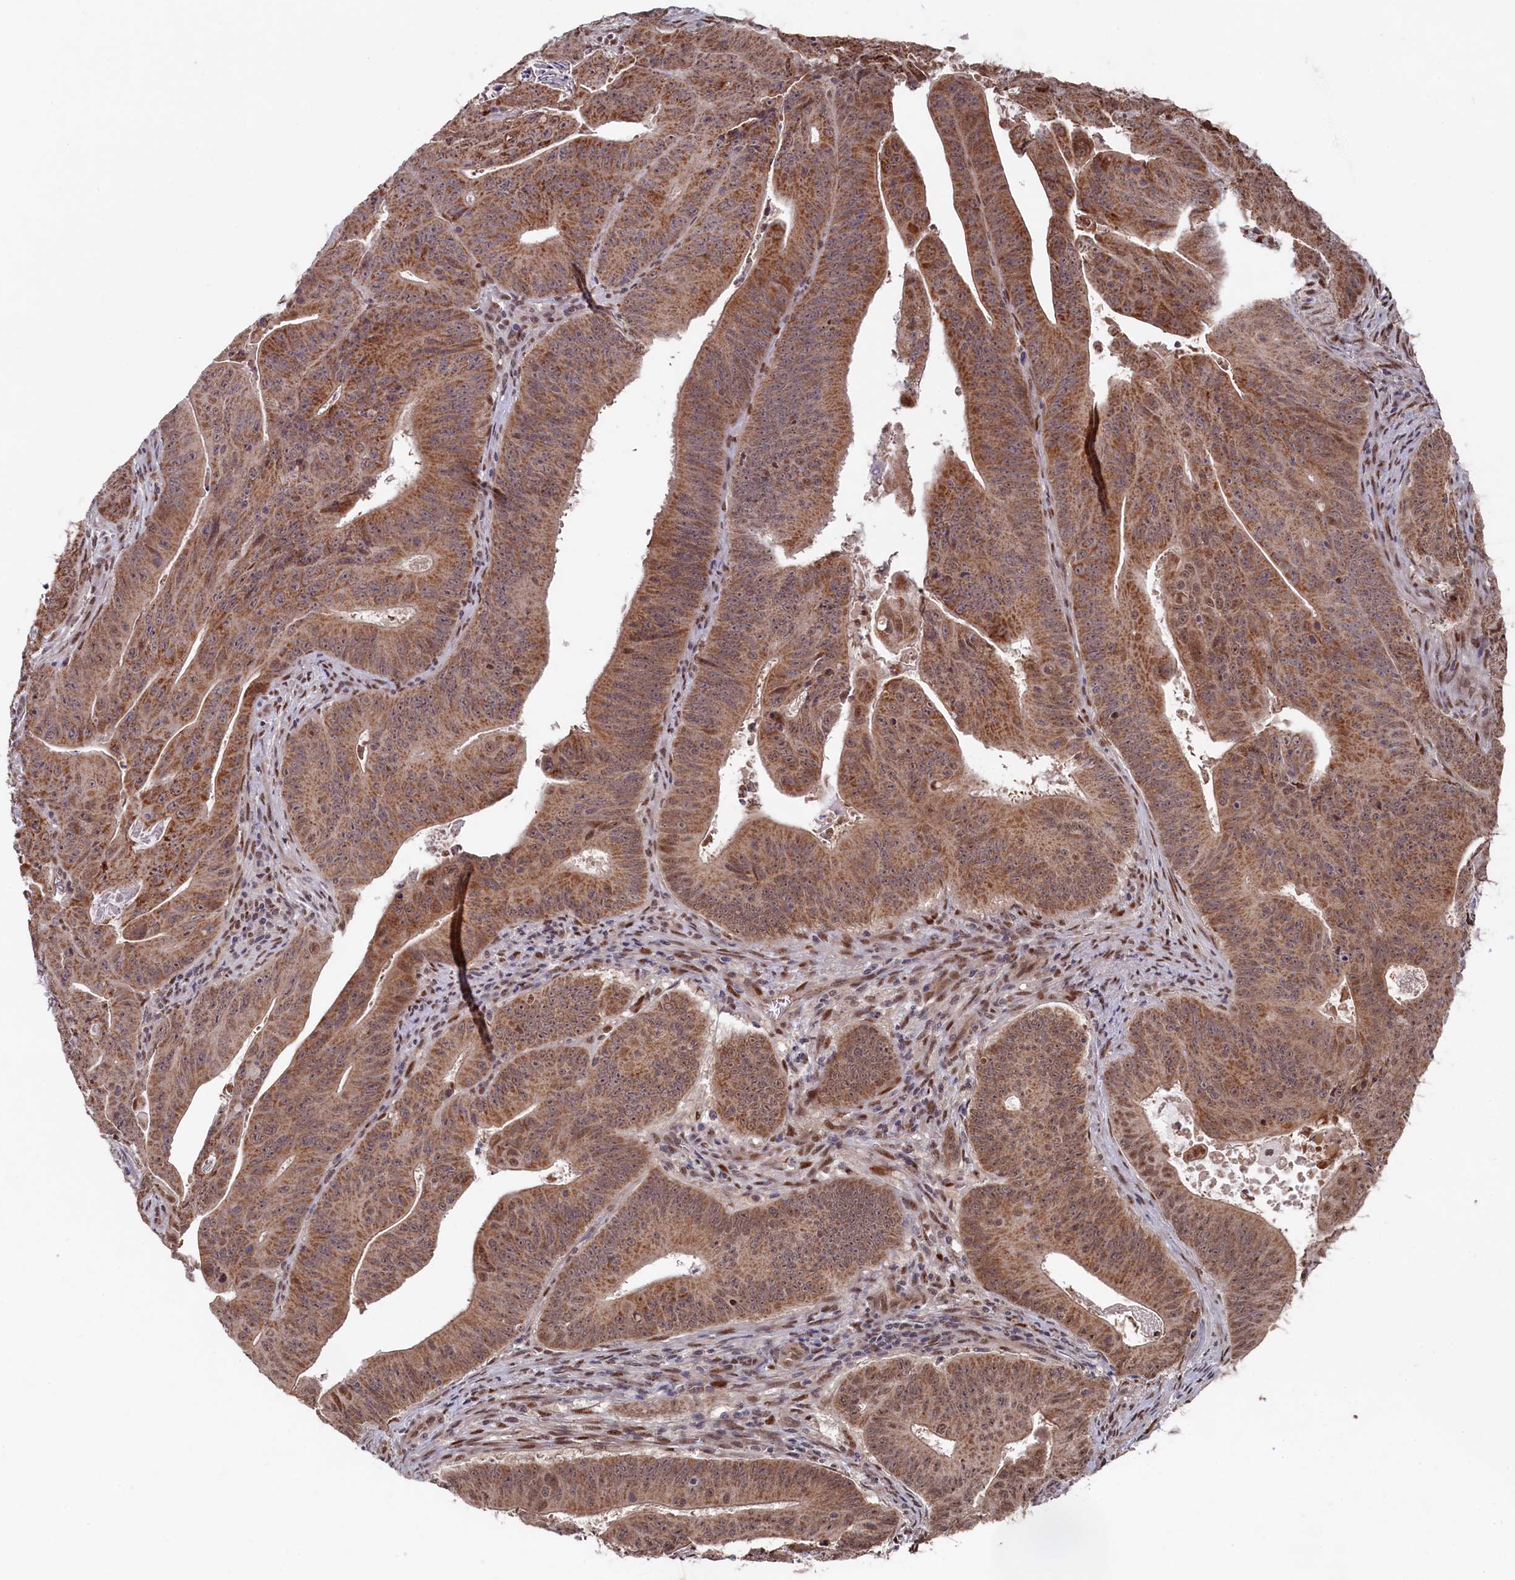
{"staining": {"intensity": "moderate", "quantity": ">75%", "location": "cytoplasmic/membranous,nuclear"}, "tissue": "colorectal cancer", "cell_type": "Tumor cells", "image_type": "cancer", "snomed": [{"axis": "morphology", "description": "Adenocarcinoma, NOS"}, {"axis": "topography", "description": "Rectum"}], "caption": "A medium amount of moderate cytoplasmic/membranous and nuclear positivity is appreciated in about >75% of tumor cells in colorectal adenocarcinoma tissue.", "gene": "CLPX", "patient": {"sex": "female", "age": 75}}